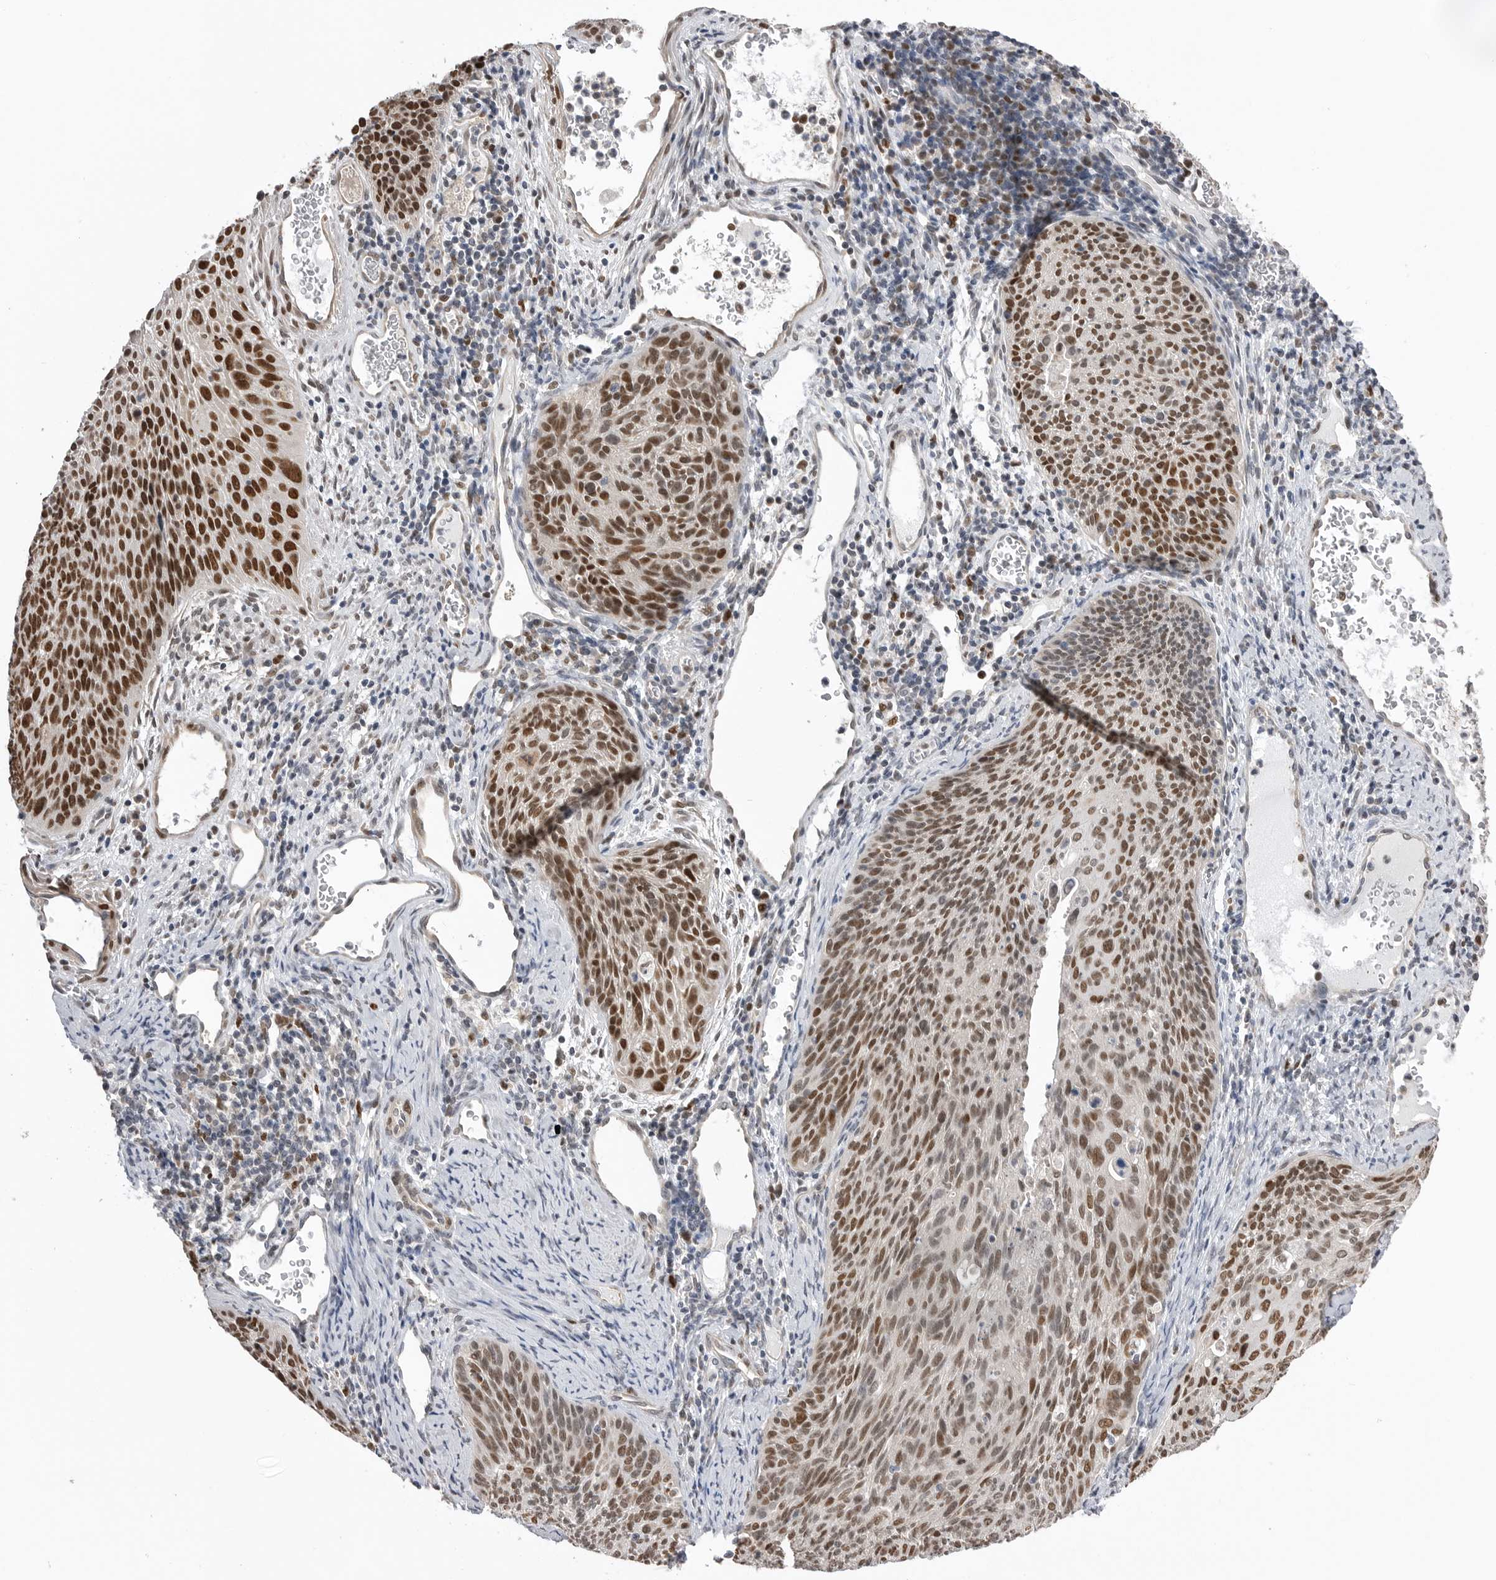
{"staining": {"intensity": "strong", "quantity": ">75%", "location": "nuclear"}, "tissue": "cervical cancer", "cell_type": "Tumor cells", "image_type": "cancer", "snomed": [{"axis": "morphology", "description": "Squamous cell carcinoma, NOS"}, {"axis": "topography", "description": "Cervix"}], "caption": "Brown immunohistochemical staining in cervical cancer demonstrates strong nuclear expression in about >75% of tumor cells. The staining was performed using DAB to visualize the protein expression in brown, while the nuclei were stained in blue with hematoxylin (Magnification: 20x).", "gene": "SMARCC1", "patient": {"sex": "female", "age": 55}}